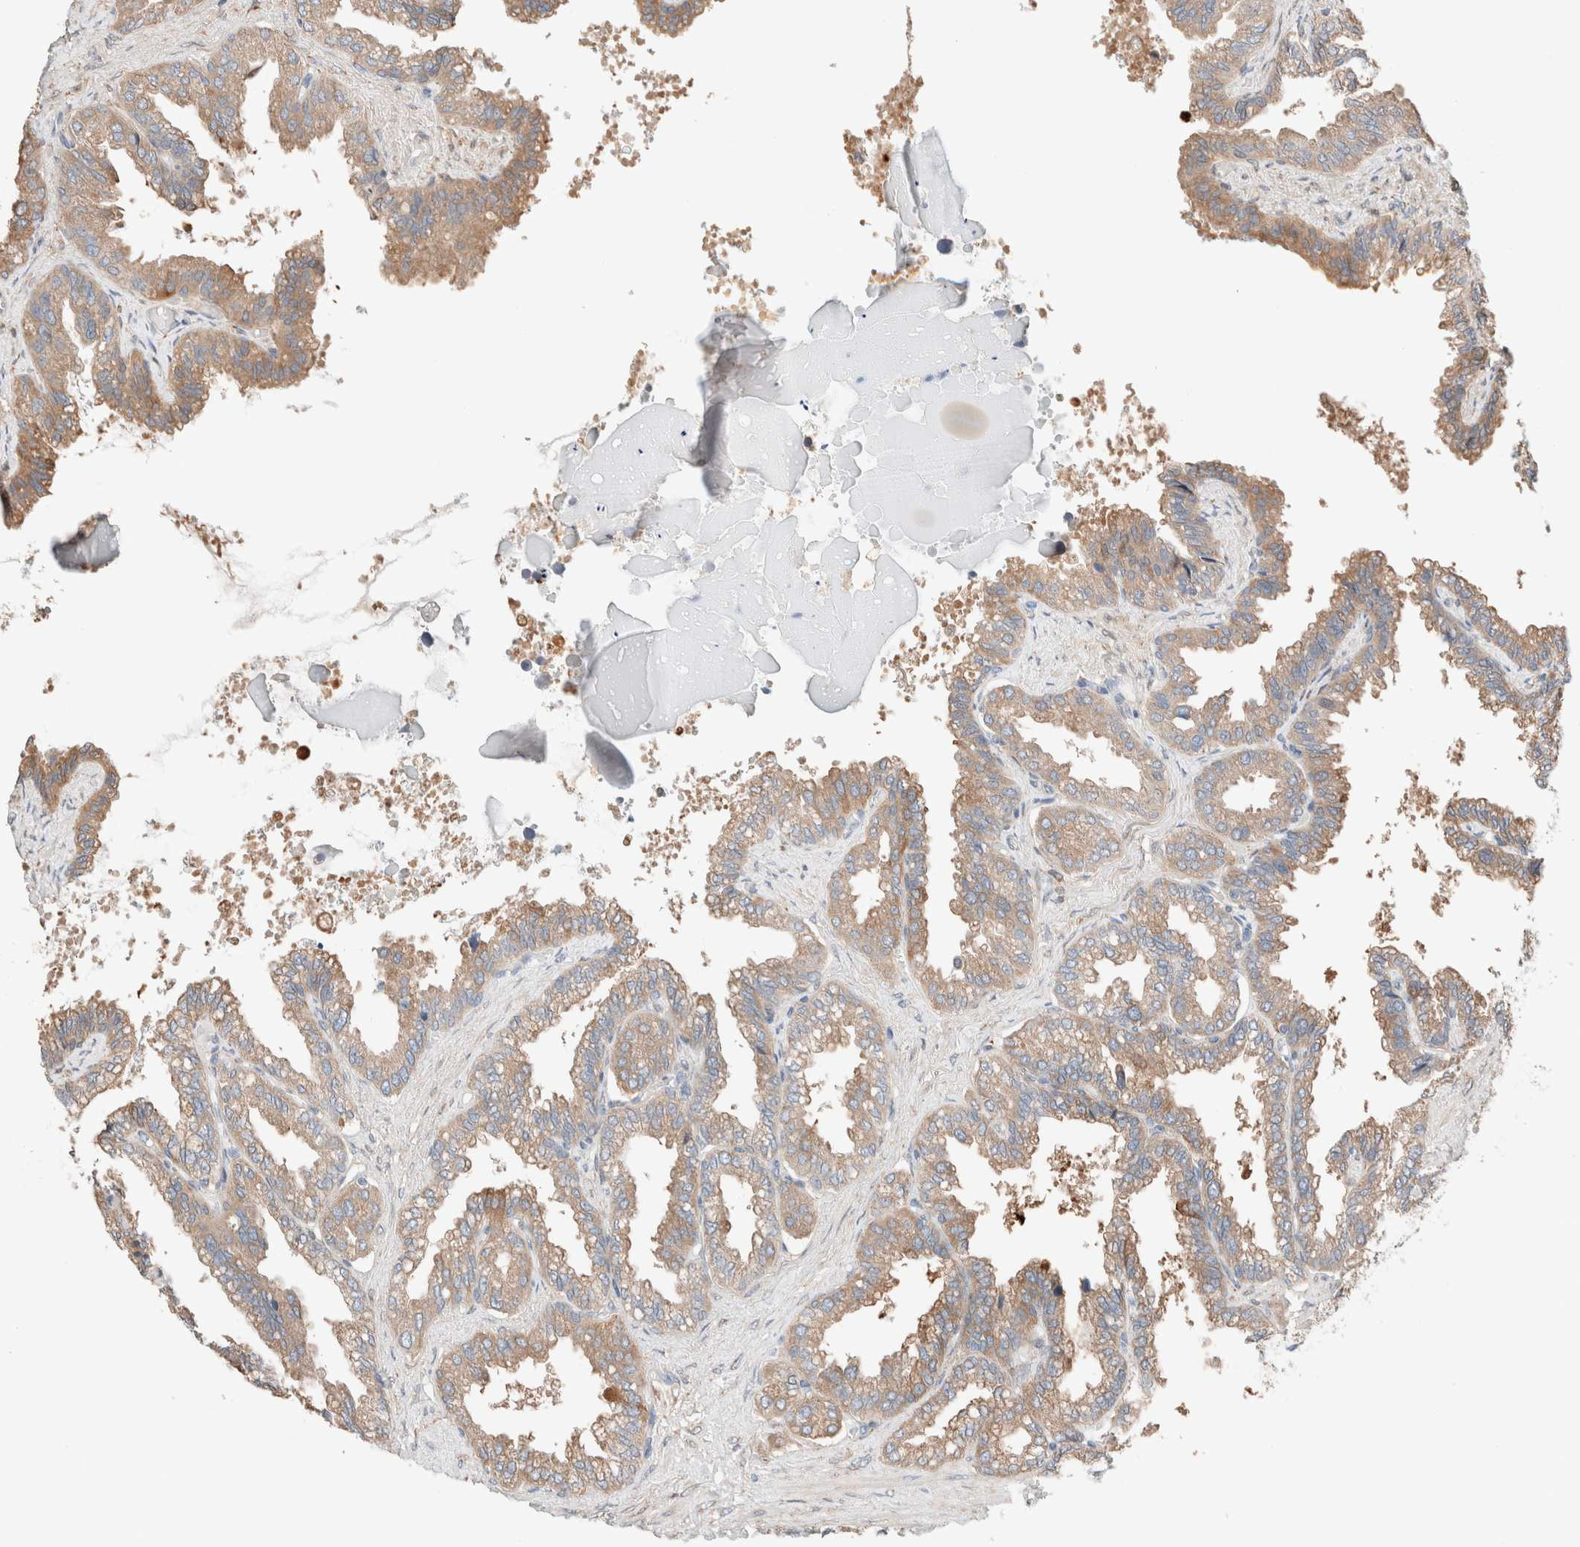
{"staining": {"intensity": "weak", "quantity": ">75%", "location": "cytoplasmic/membranous"}, "tissue": "seminal vesicle", "cell_type": "Glandular cells", "image_type": "normal", "snomed": [{"axis": "morphology", "description": "Normal tissue, NOS"}, {"axis": "topography", "description": "Seminal veicle"}], "caption": "IHC micrograph of benign seminal vesicle stained for a protein (brown), which shows low levels of weak cytoplasmic/membranous positivity in about >75% of glandular cells.", "gene": "PCM1", "patient": {"sex": "male", "age": 46}}